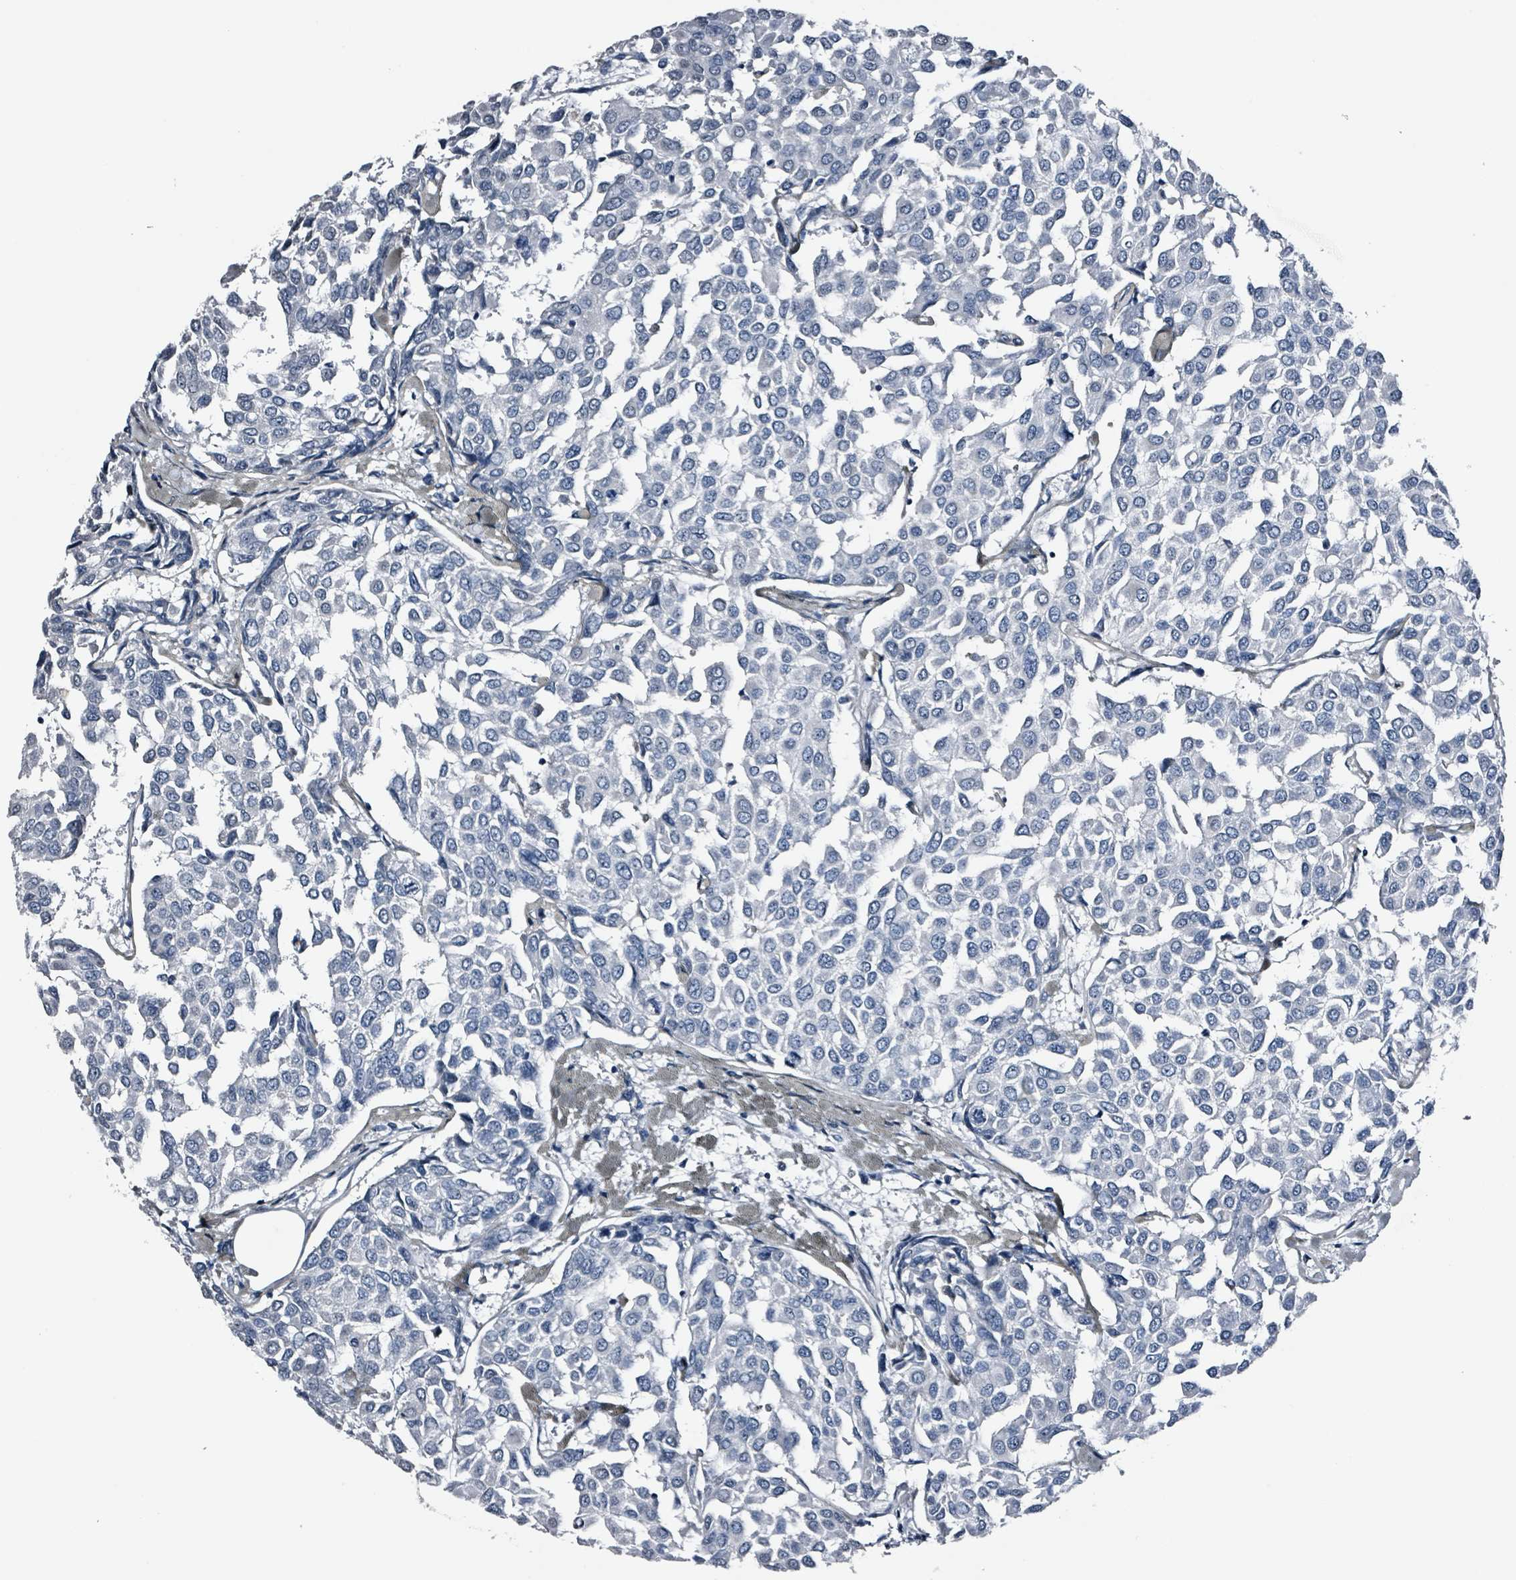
{"staining": {"intensity": "negative", "quantity": "none", "location": "none"}, "tissue": "breast cancer", "cell_type": "Tumor cells", "image_type": "cancer", "snomed": [{"axis": "morphology", "description": "Duct carcinoma"}, {"axis": "topography", "description": "Breast"}], "caption": "Immunohistochemistry (IHC) of intraductal carcinoma (breast) reveals no staining in tumor cells.", "gene": "CA9", "patient": {"sex": "female", "age": 55}}